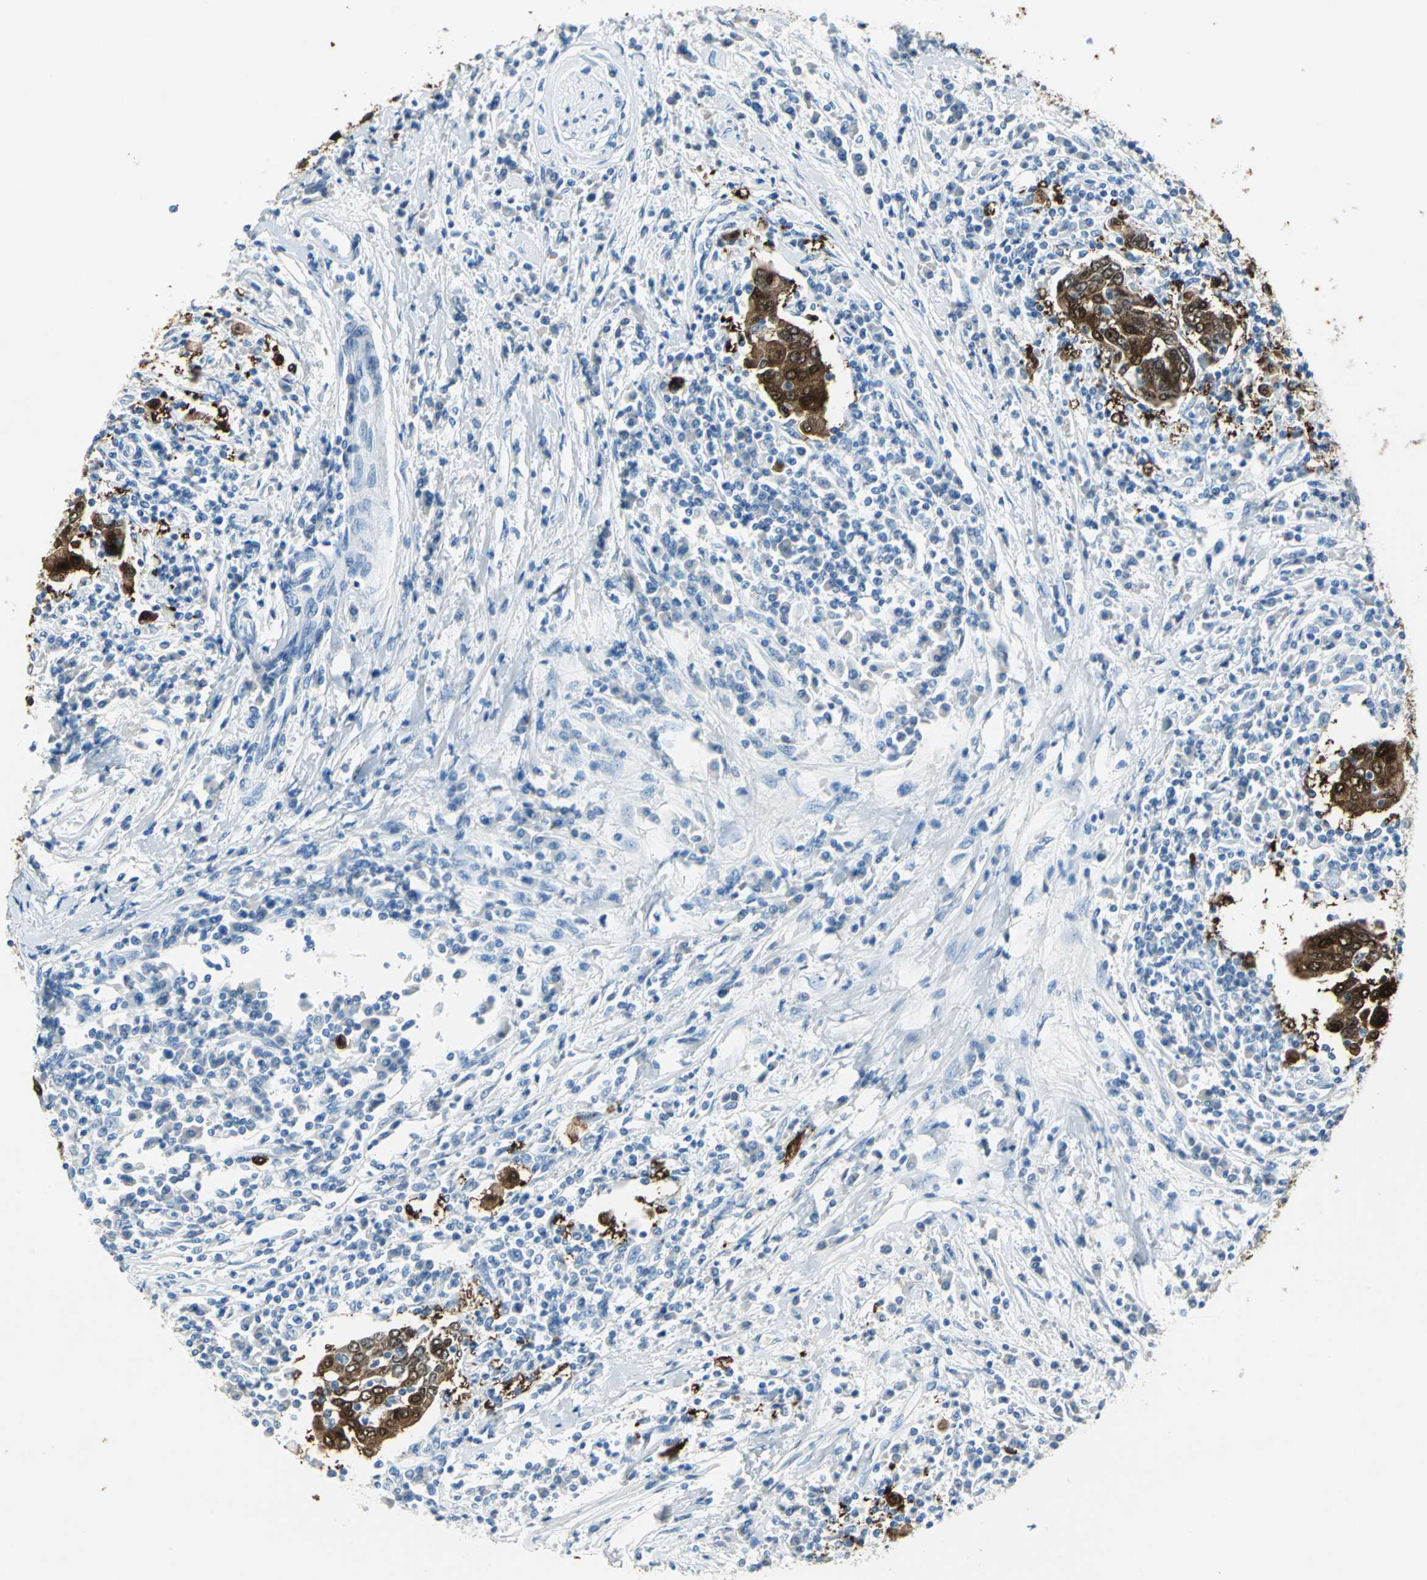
{"staining": {"intensity": "strong", "quantity": ">75%", "location": "cytoplasmic/membranous,nuclear"}, "tissue": "cervical cancer", "cell_type": "Tumor cells", "image_type": "cancer", "snomed": [{"axis": "morphology", "description": "Squamous cell carcinoma, NOS"}, {"axis": "topography", "description": "Cervix"}], "caption": "Cervical cancer (squamous cell carcinoma) stained for a protein (brown) exhibits strong cytoplasmic/membranous and nuclear positive expression in about >75% of tumor cells.", "gene": "SFN", "patient": {"sex": "female", "age": 40}}